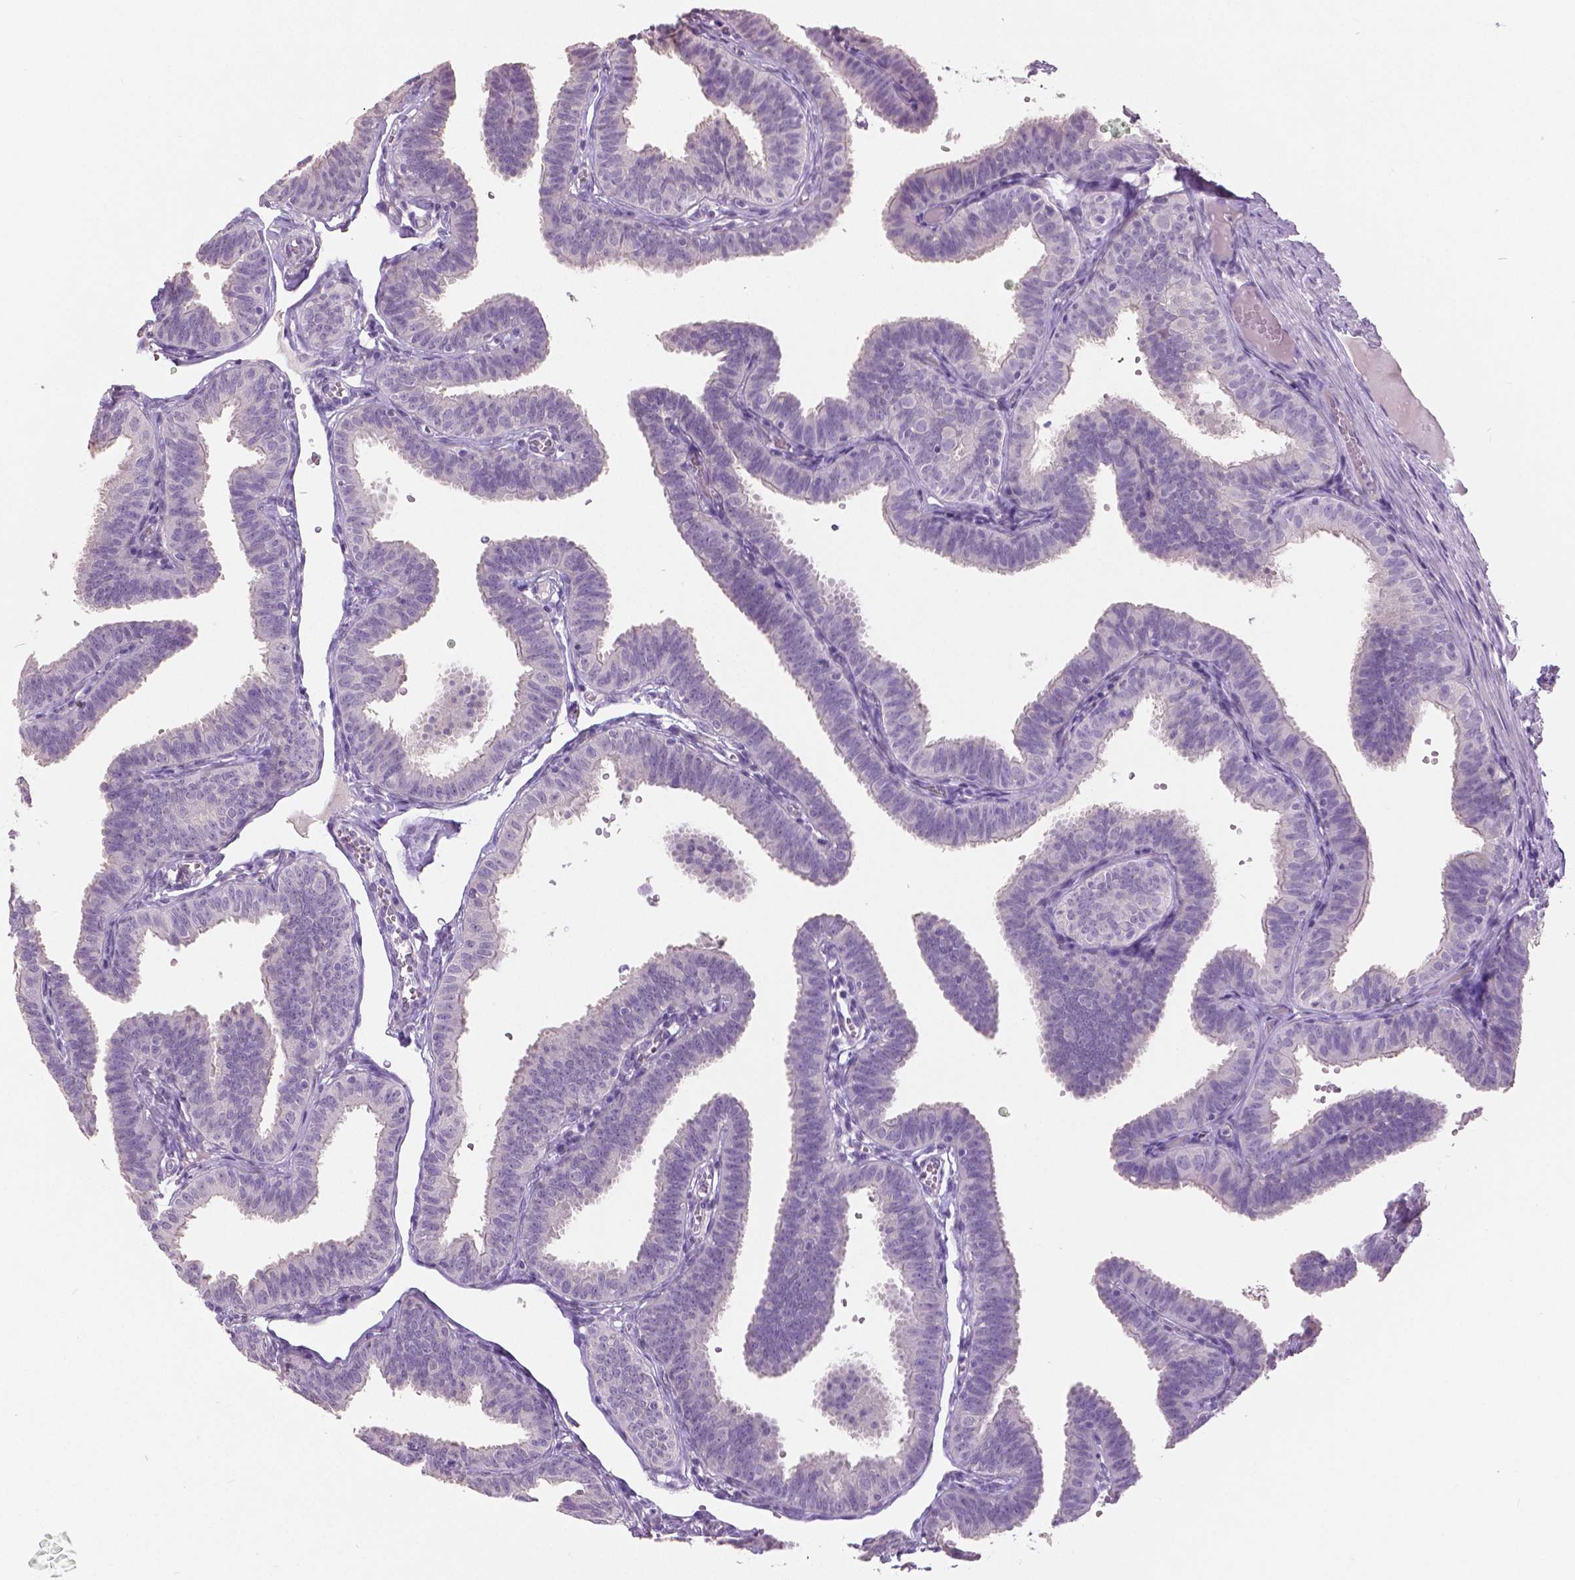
{"staining": {"intensity": "moderate", "quantity": "25%-75%", "location": "cytoplasmic/membranous"}, "tissue": "fallopian tube", "cell_type": "Glandular cells", "image_type": "normal", "snomed": [{"axis": "morphology", "description": "Normal tissue, NOS"}, {"axis": "topography", "description": "Fallopian tube"}], "caption": "Immunohistochemistry photomicrograph of unremarkable fallopian tube: fallopian tube stained using IHC exhibits medium levels of moderate protein expression localized specifically in the cytoplasmic/membranous of glandular cells, appearing as a cytoplasmic/membranous brown color.", "gene": "GRIN2A", "patient": {"sex": "female", "age": 25}}